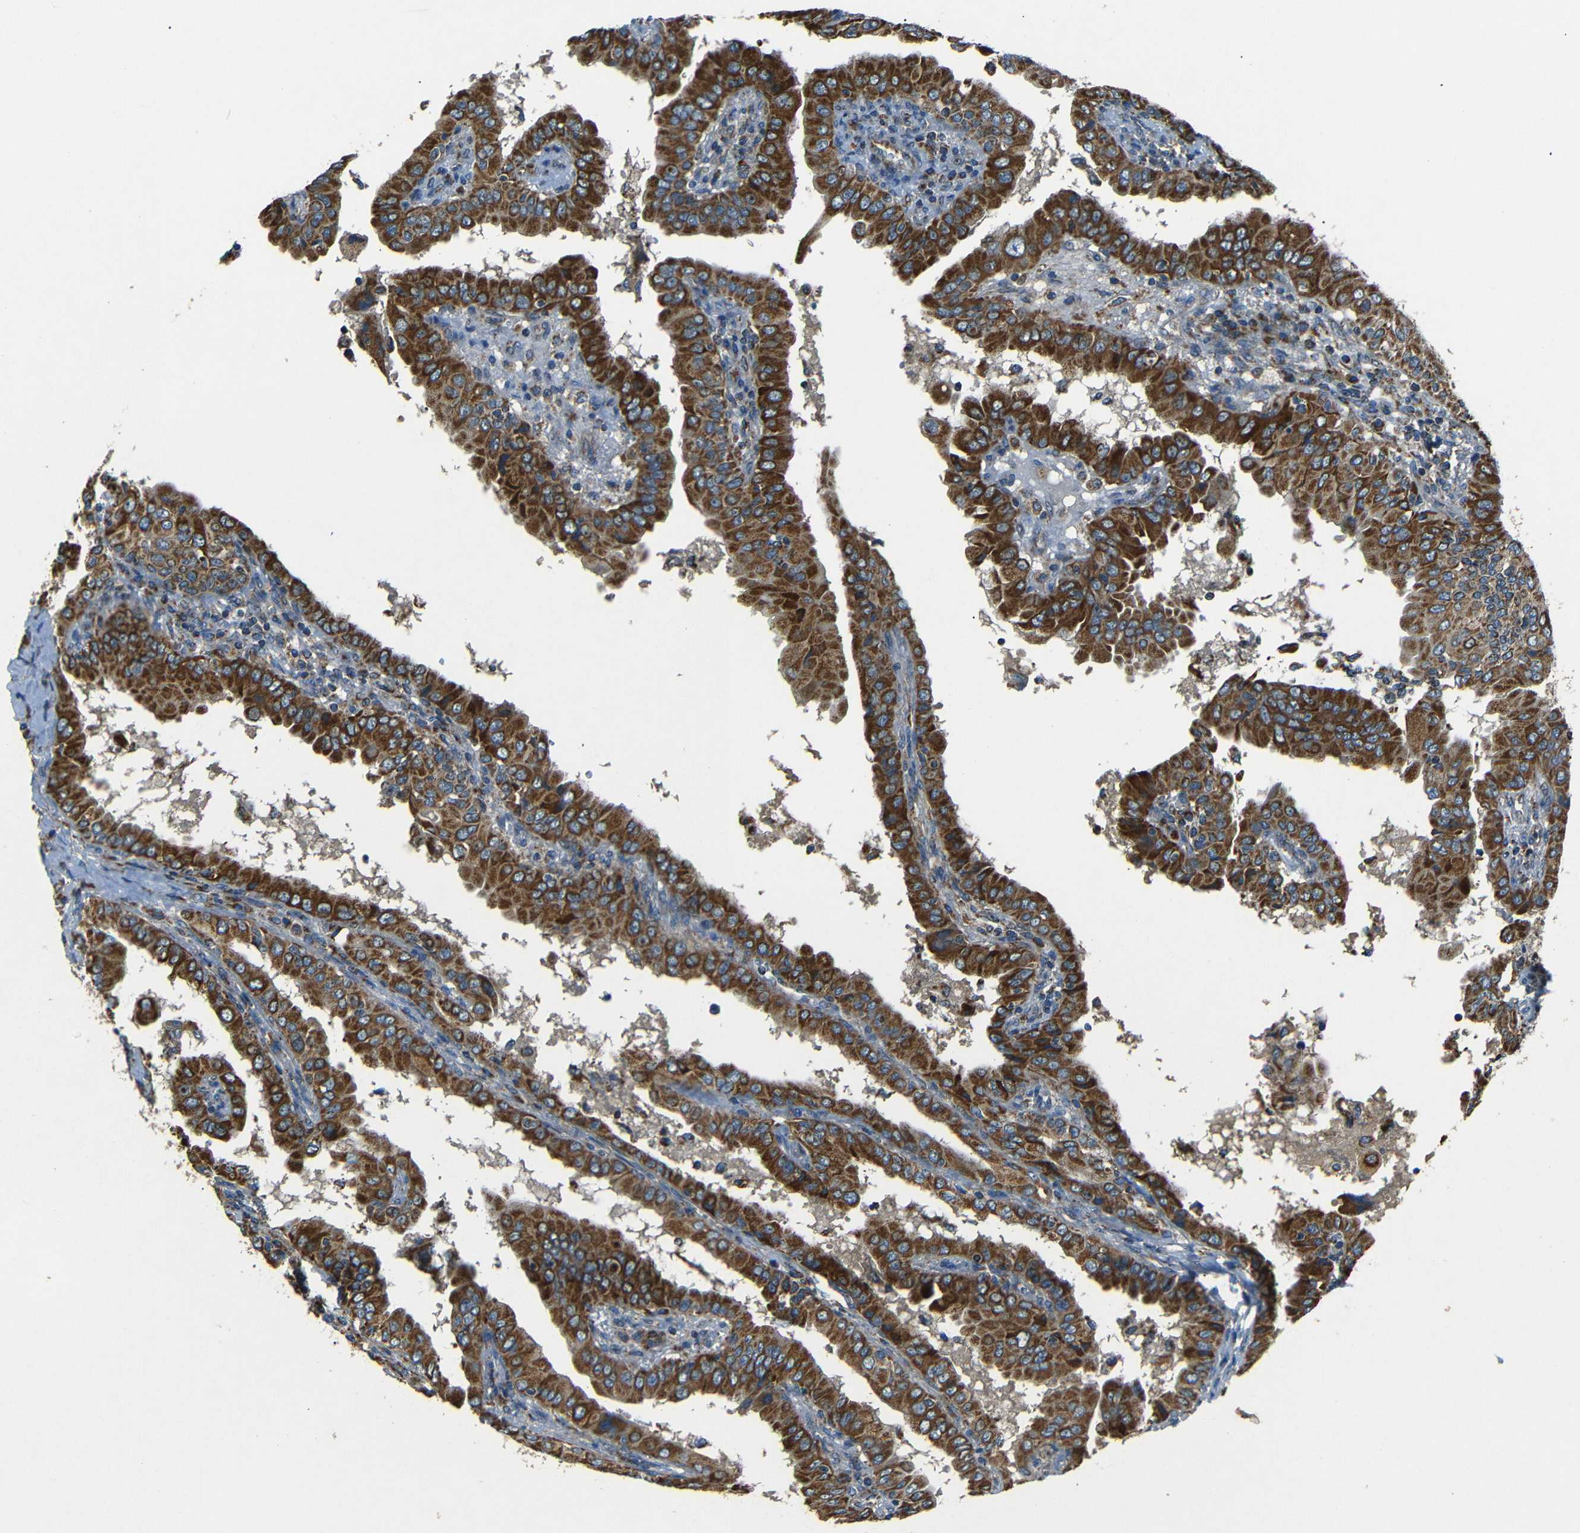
{"staining": {"intensity": "strong", "quantity": ">75%", "location": "cytoplasmic/membranous"}, "tissue": "thyroid cancer", "cell_type": "Tumor cells", "image_type": "cancer", "snomed": [{"axis": "morphology", "description": "Papillary adenocarcinoma, NOS"}, {"axis": "topography", "description": "Thyroid gland"}], "caption": "Tumor cells exhibit high levels of strong cytoplasmic/membranous positivity in about >75% of cells in human thyroid cancer (papillary adenocarcinoma). (DAB (3,3'-diaminobenzidine) = brown stain, brightfield microscopy at high magnification).", "gene": "NETO2", "patient": {"sex": "male", "age": 33}}